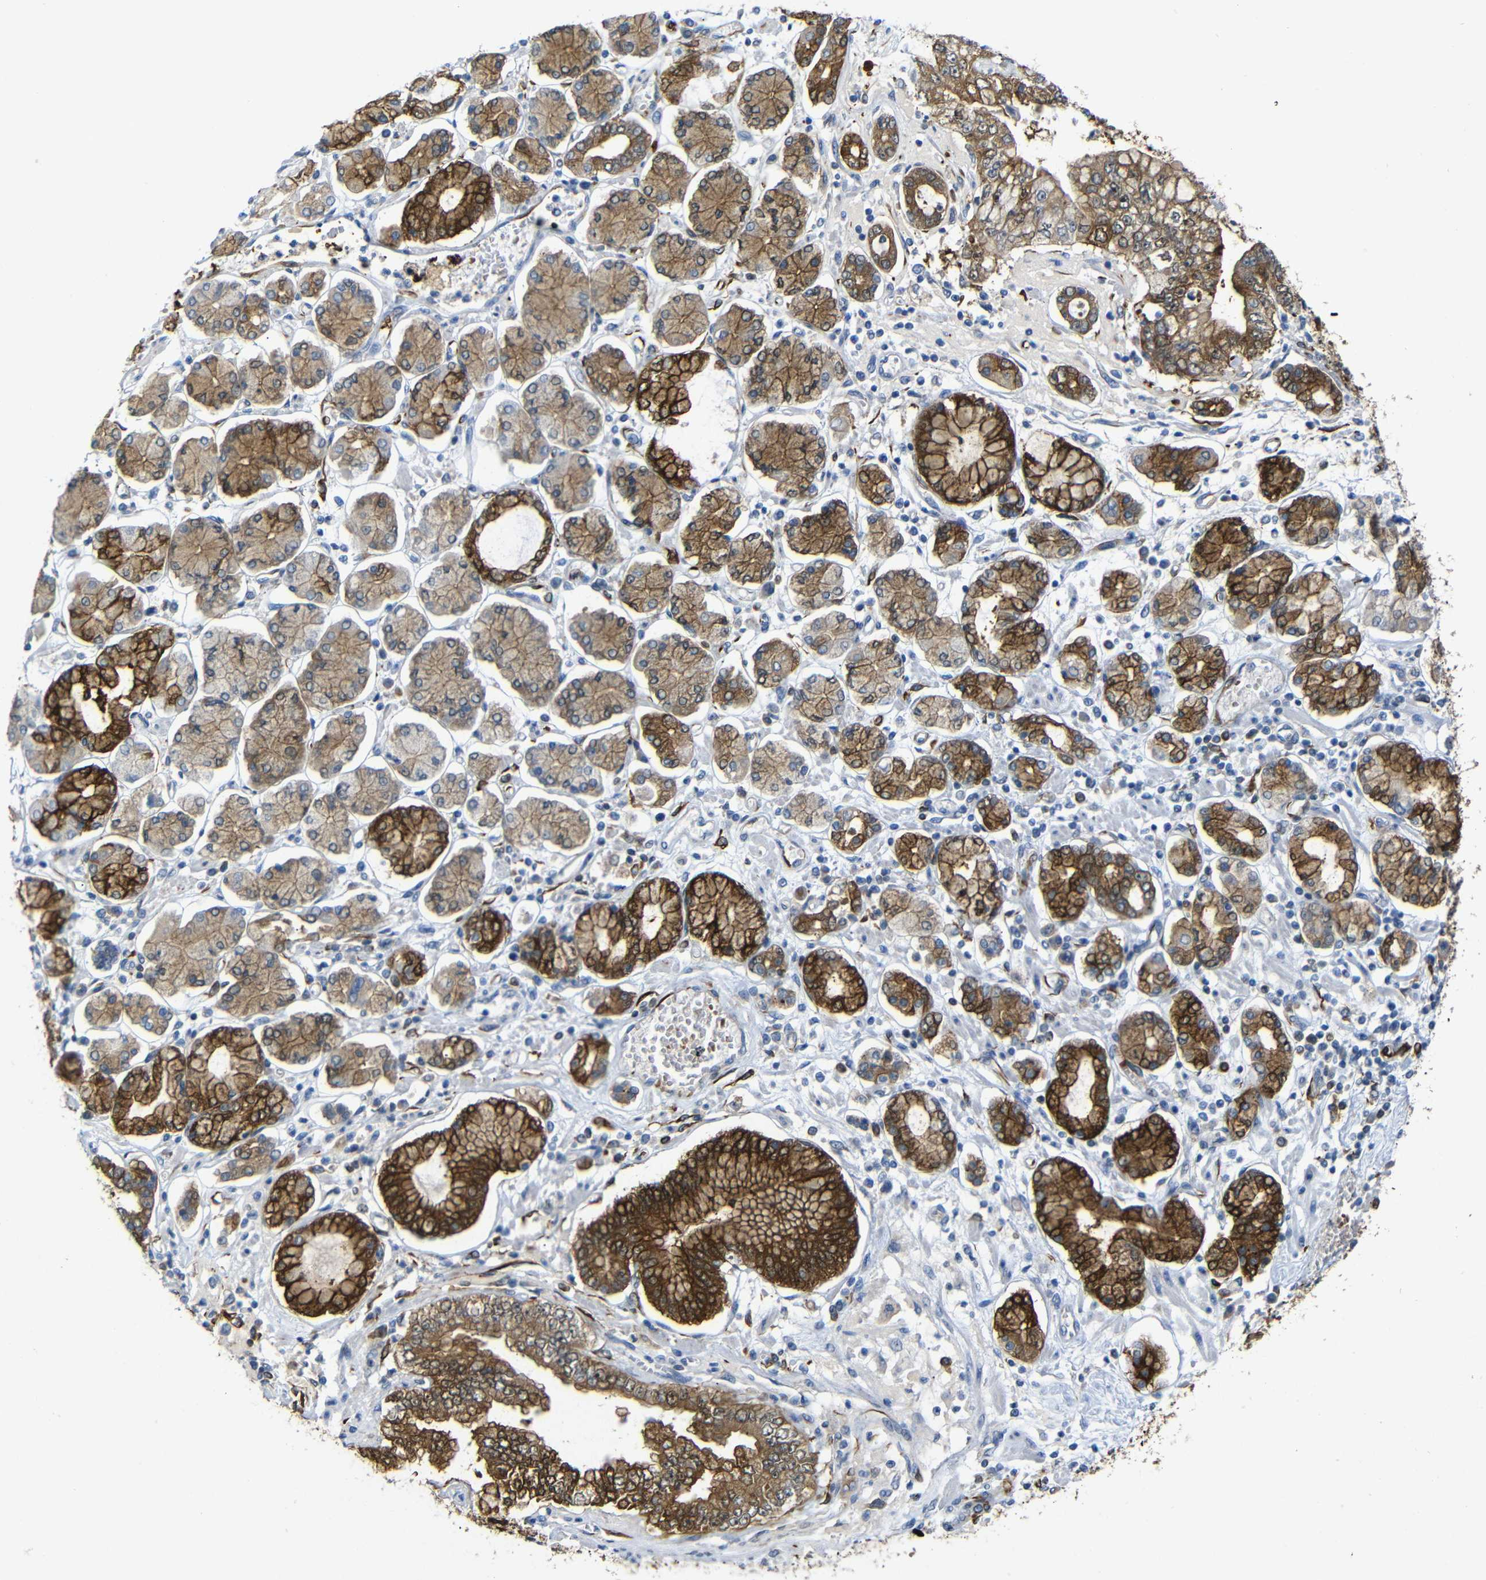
{"staining": {"intensity": "strong", "quantity": ">75%", "location": "cytoplasmic/membranous"}, "tissue": "stomach cancer", "cell_type": "Tumor cells", "image_type": "cancer", "snomed": [{"axis": "morphology", "description": "Adenocarcinoma, NOS"}, {"axis": "topography", "description": "Stomach"}], "caption": "Immunohistochemical staining of human adenocarcinoma (stomach) exhibits strong cytoplasmic/membranous protein expression in about >75% of tumor cells.", "gene": "TBC1D32", "patient": {"sex": "male", "age": 76}}